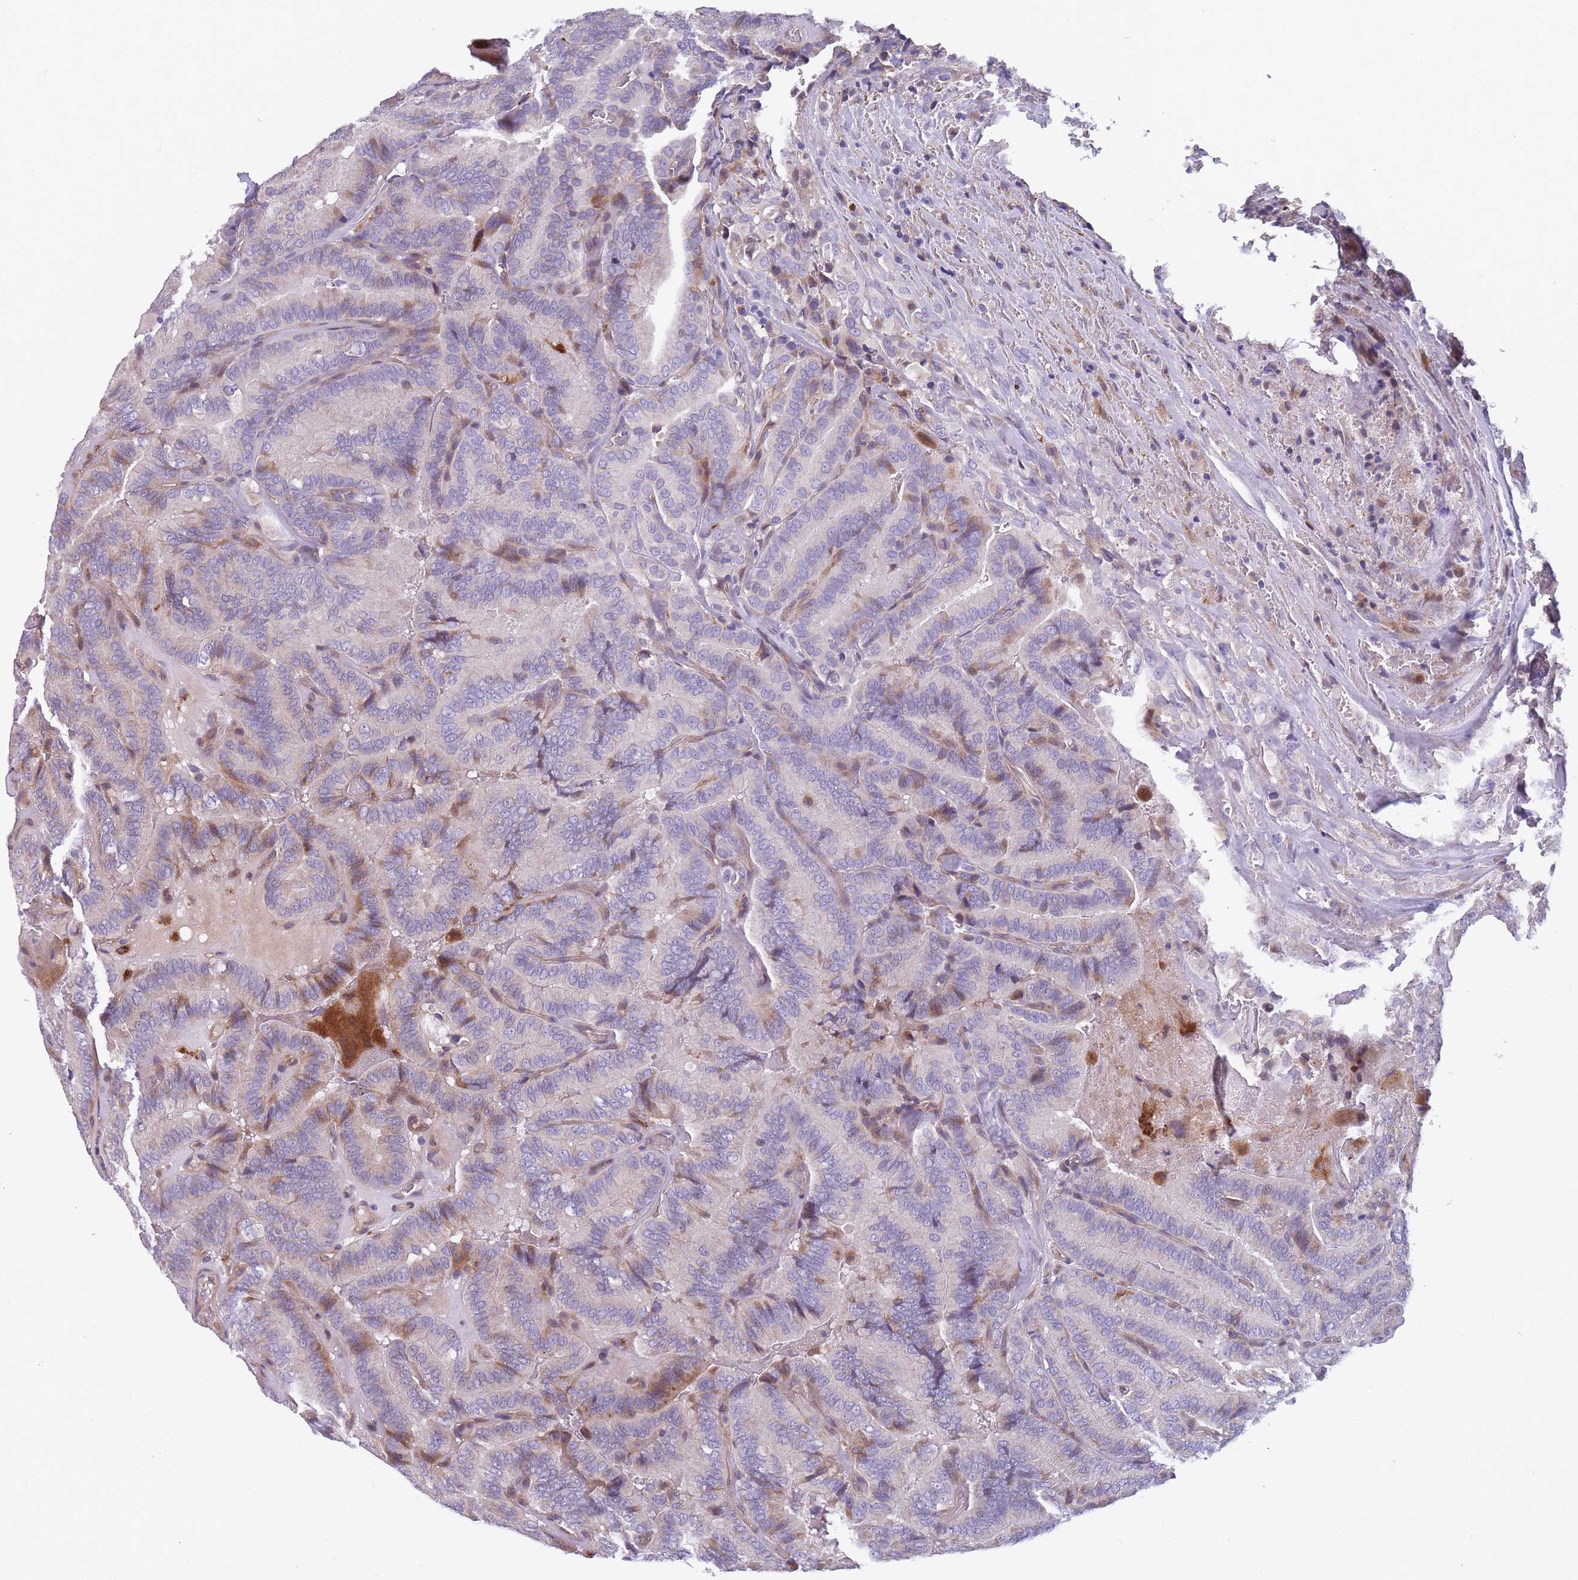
{"staining": {"intensity": "negative", "quantity": "none", "location": "none"}, "tissue": "thyroid cancer", "cell_type": "Tumor cells", "image_type": "cancer", "snomed": [{"axis": "morphology", "description": "Papillary adenocarcinoma, NOS"}, {"axis": "topography", "description": "Thyroid gland"}], "caption": "Tumor cells show no significant protein staining in thyroid cancer (papillary adenocarcinoma).", "gene": "FAM83F", "patient": {"sex": "male", "age": 61}}